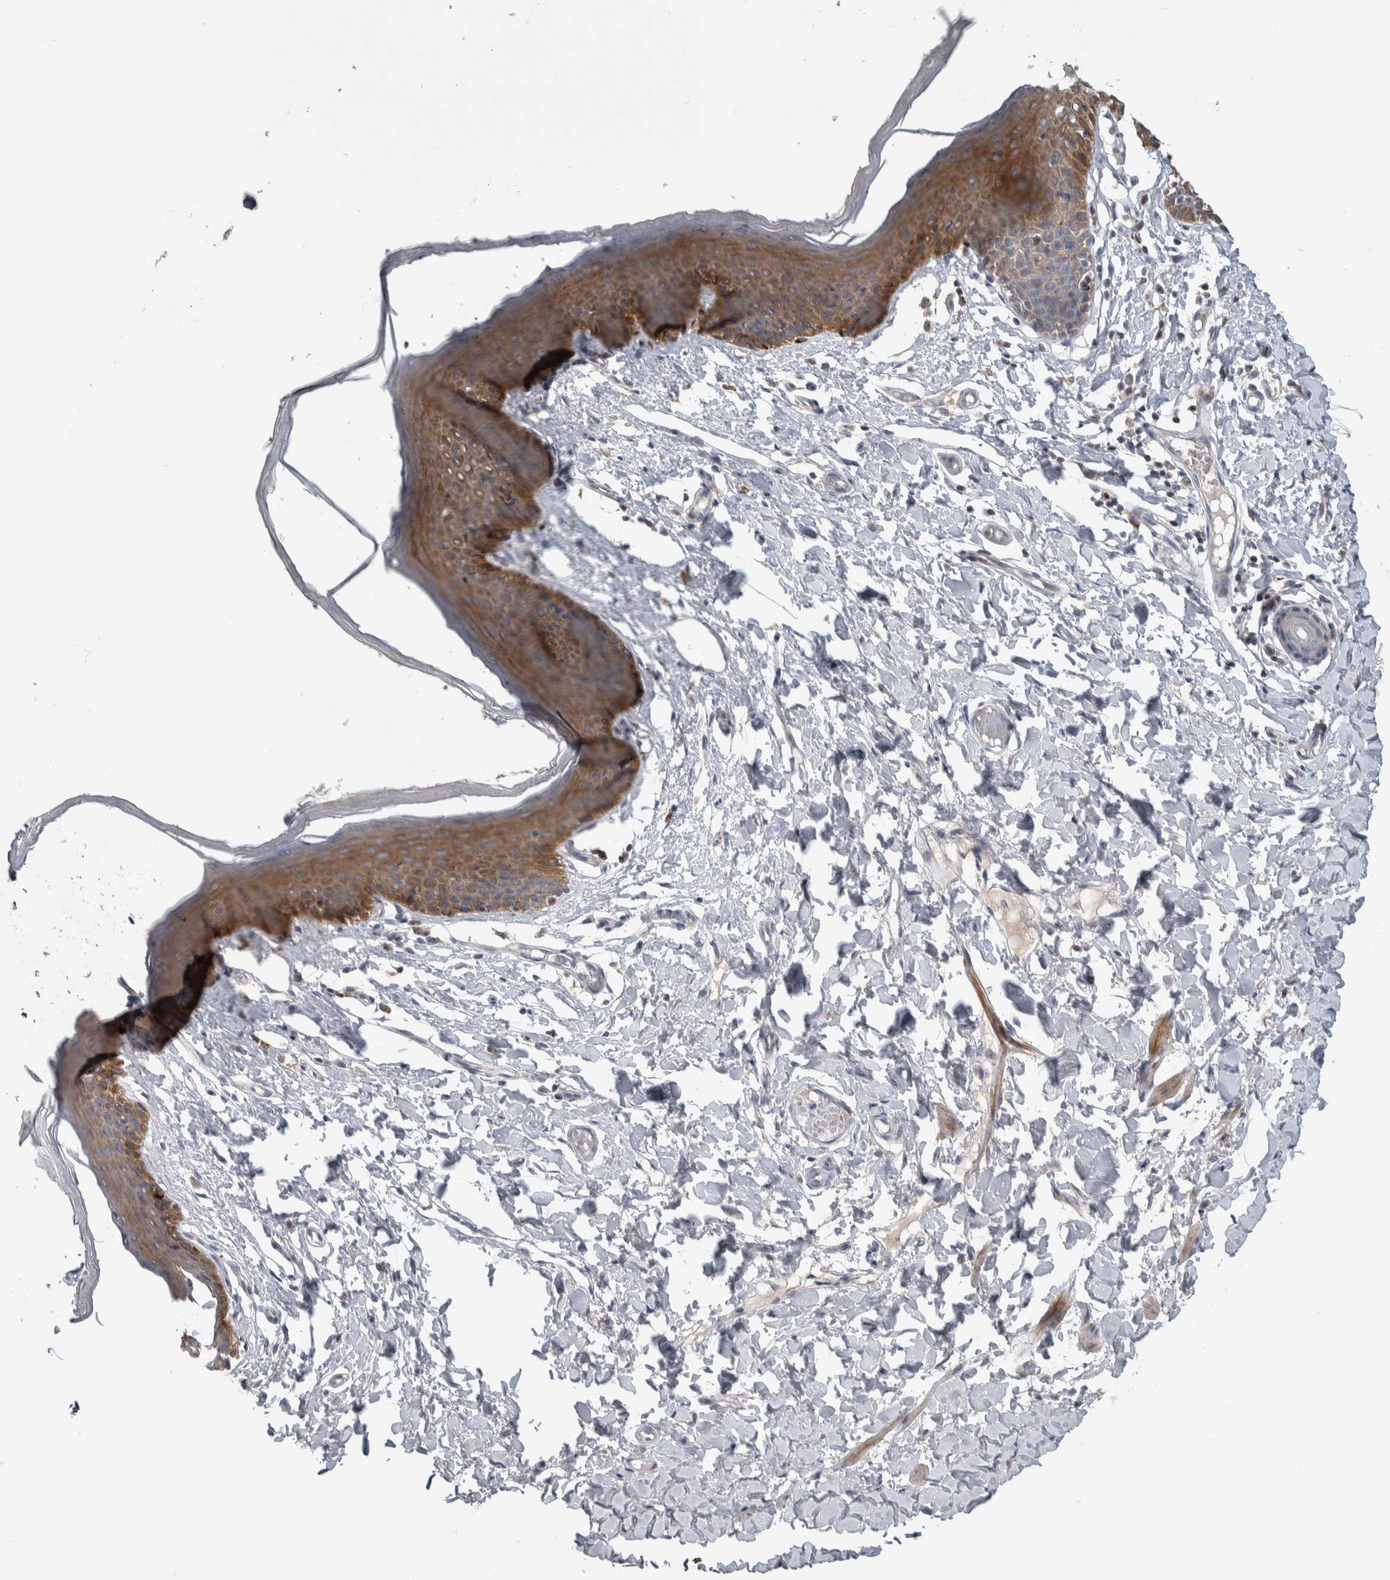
{"staining": {"intensity": "moderate", "quantity": ">75%", "location": "cytoplasmic/membranous"}, "tissue": "skin", "cell_type": "Epidermal cells", "image_type": "normal", "snomed": [{"axis": "morphology", "description": "Normal tissue, NOS"}, {"axis": "topography", "description": "Vulva"}], "caption": "The histopathology image exhibits staining of benign skin, revealing moderate cytoplasmic/membranous protein staining (brown color) within epidermal cells. The staining was performed using DAB, with brown indicating positive protein expression. Nuclei are stained blue with hematoxylin.", "gene": "FAM83G", "patient": {"sex": "female", "age": 66}}